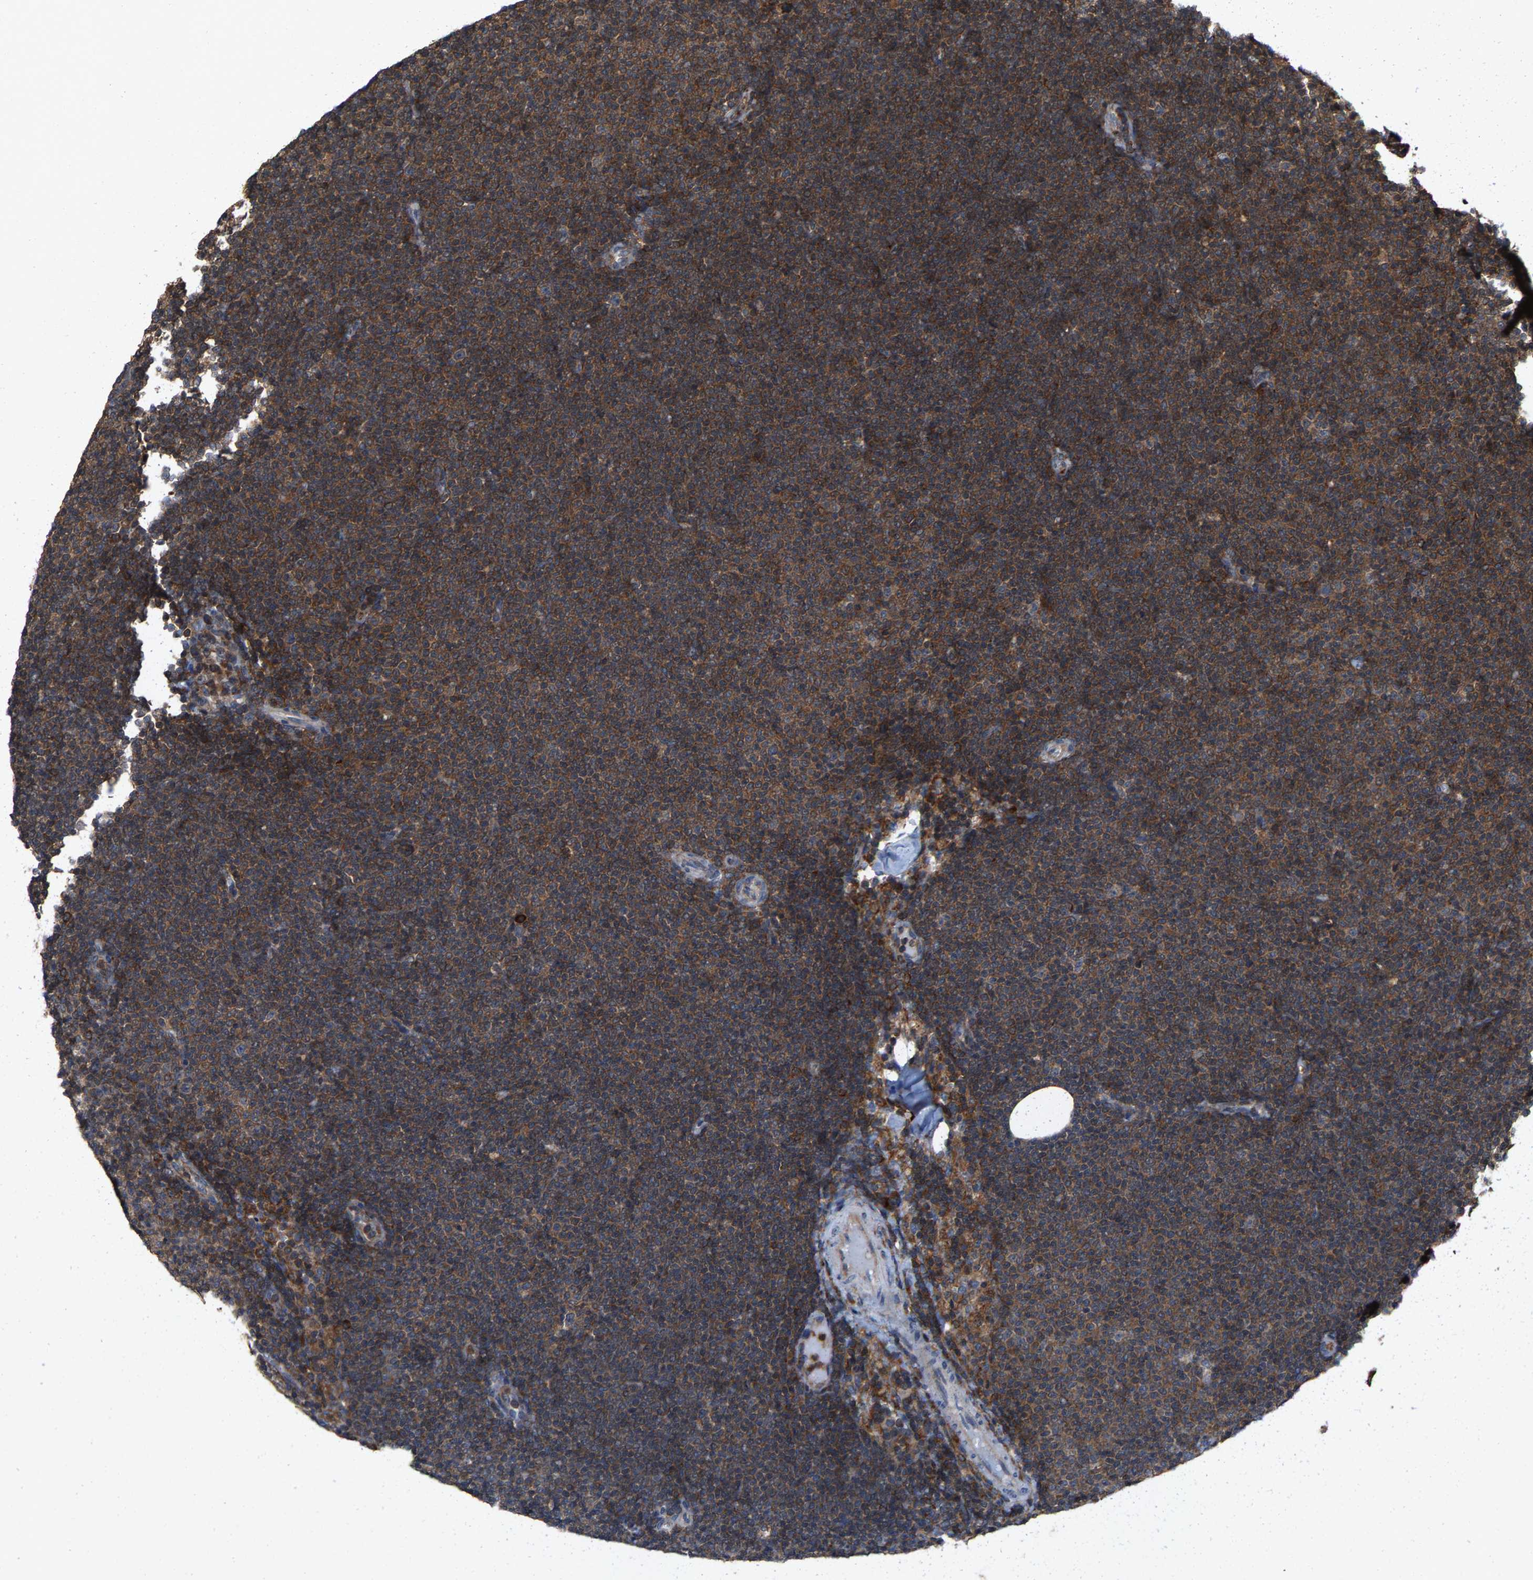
{"staining": {"intensity": "strong", "quantity": ">75%", "location": "cytoplasmic/membranous"}, "tissue": "lymphoma", "cell_type": "Tumor cells", "image_type": "cancer", "snomed": [{"axis": "morphology", "description": "Malignant lymphoma, non-Hodgkin's type, Low grade"}, {"axis": "topography", "description": "Lymph node"}], "caption": "Malignant lymphoma, non-Hodgkin's type (low-grade) stained with DAB (3,3'-diaminobenzidine) immunohistochemistry (IHC) shows high levels of strong cytoplasmic/membranous staining in about >75% of tumor cells. (DAB (3,3'-diaminobenzidine) IHC, brown staining for protein, blue staining for nuclei).", "gene": "FGD3", "patient": {"sex": "female", "age": 53}}